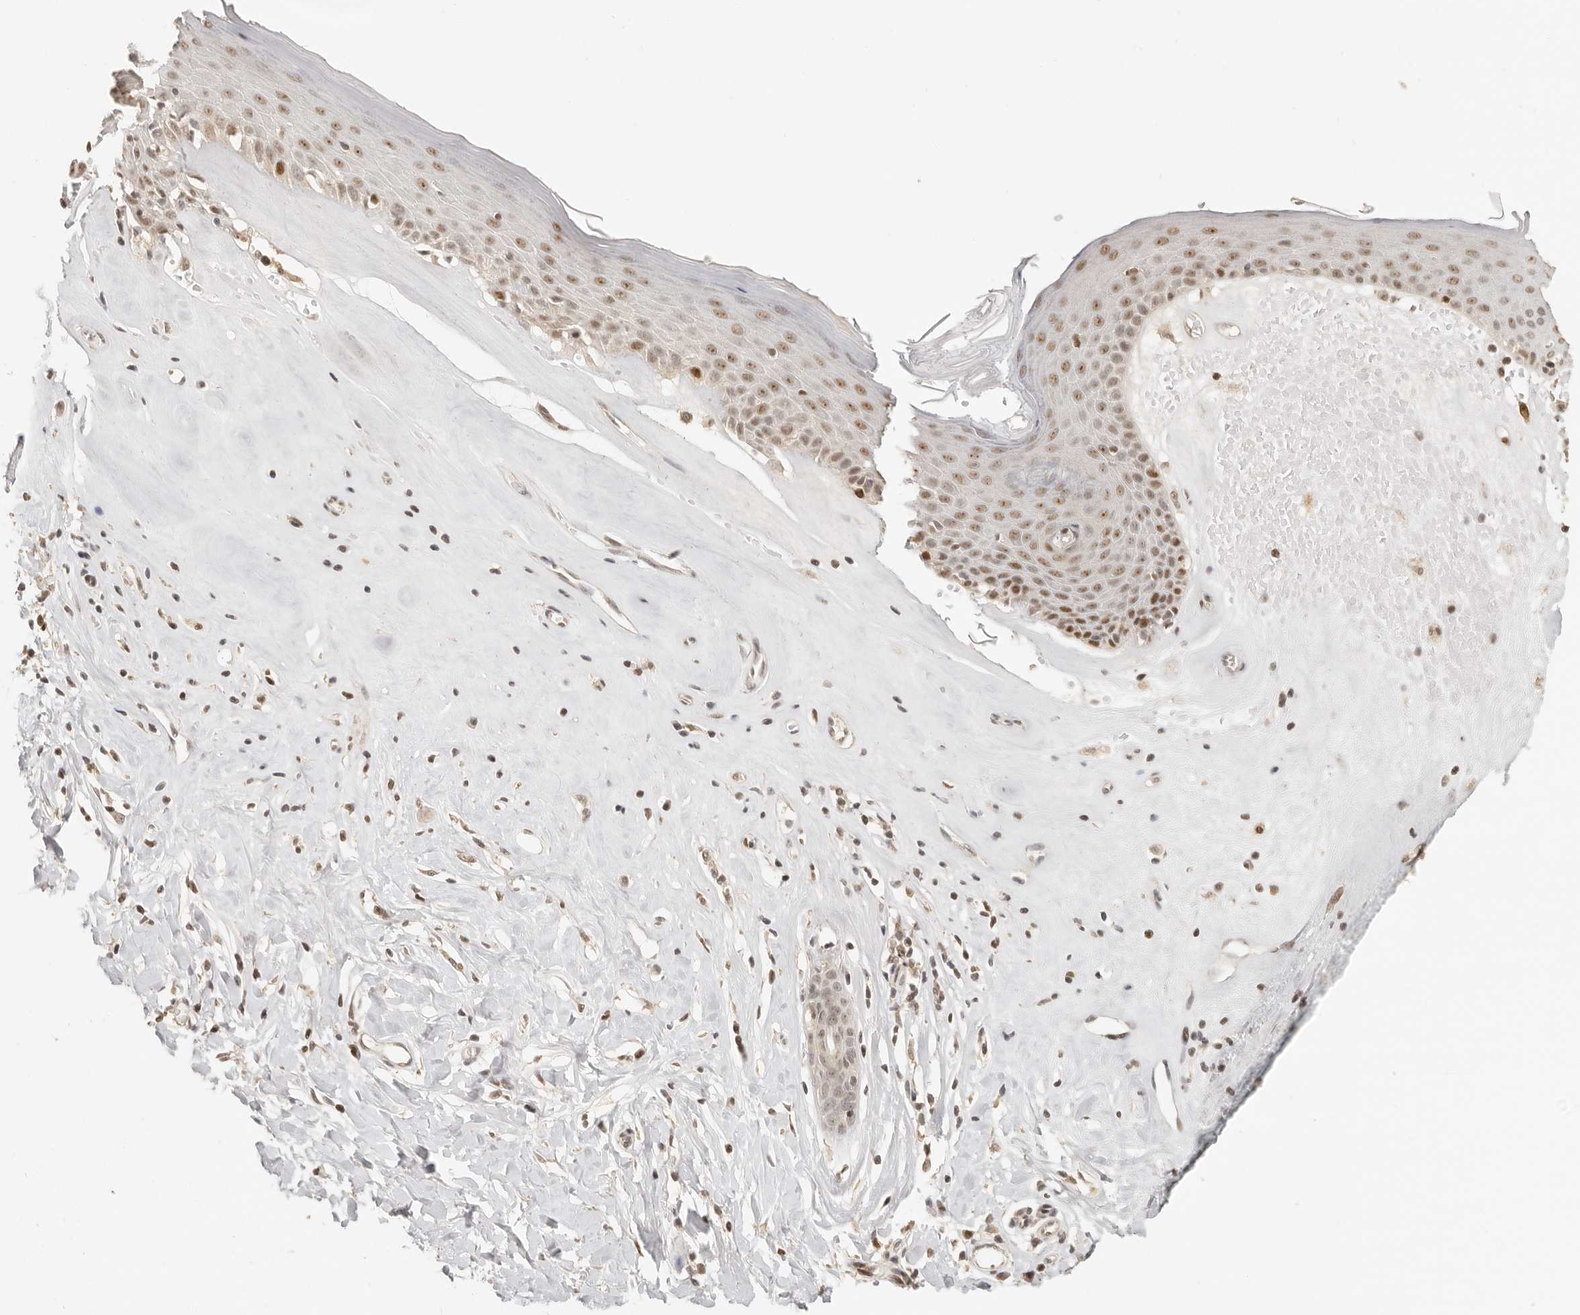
{"staining": {"intensity": "moderate", "quantity": ">75%", "location": "nuclear"}, "tissue": "skin", "cell_type": "Epidermal cells", "image_type": "normal", "snomed": [{"axis": "morphology", "description": "Normal tissue, NOS"}, {"axis": "morphology", "description": "Inflammation, NOS"}, {"axis": "topography", "description": "Vulva"}], "caption": "Human skin stained for a protein (brown) reveals moderate nuclear positive staining in approximately >75% of epidermal cells.", "gene": "GPBP1L1", "patient": {"sex": "female", "age": 84}}